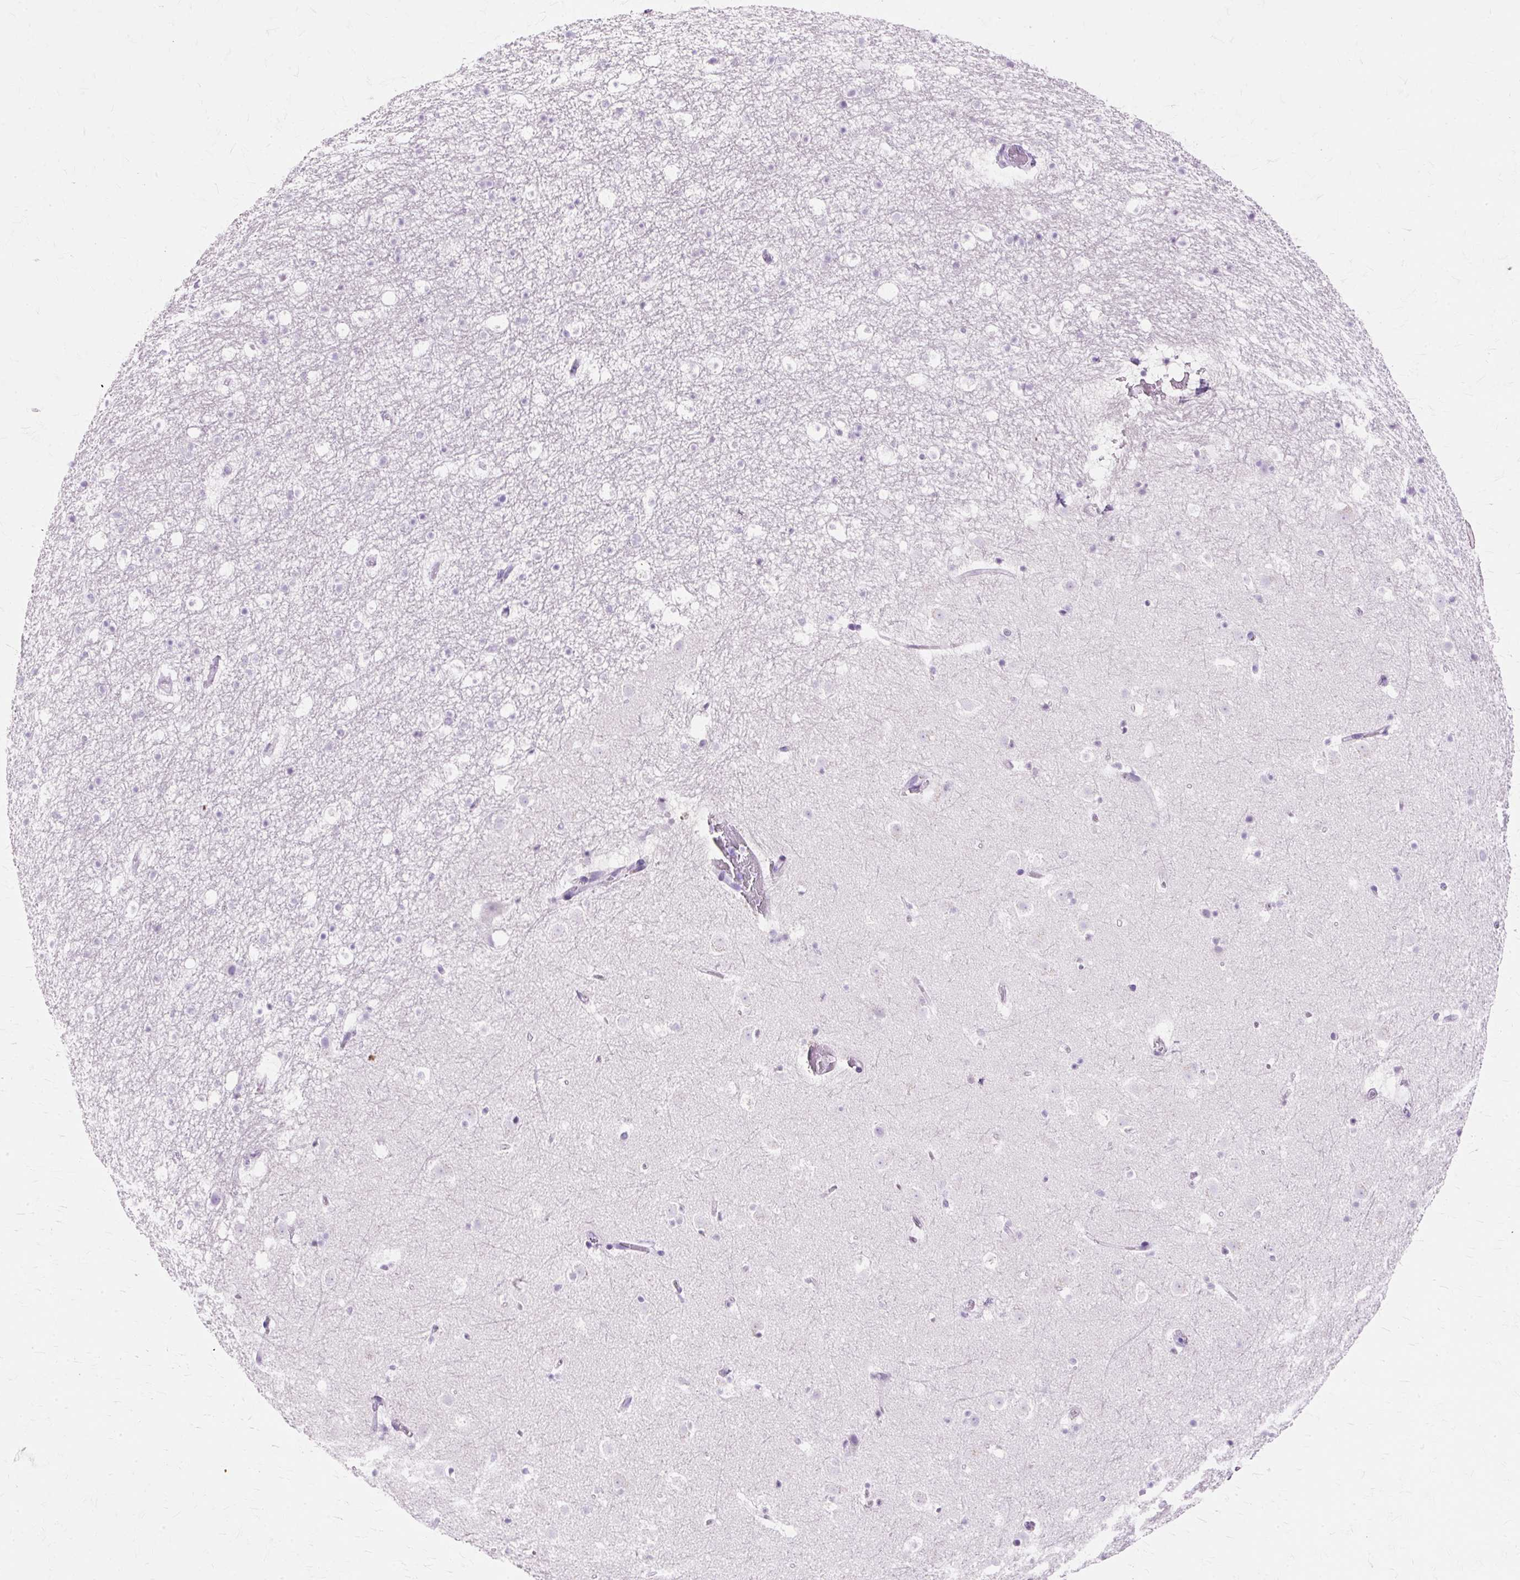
{"staining": {"intensity": "negative", "quantity": "none", "location": "none"}, "tissue": "caudate", "cell_type": "Glial cells", "image_type": "normal", "snomed": [{"axis": "morphology", "description": "Normal tissue, NOS"}, {"axis": "topography", "description": "Lateral ventricle wall"}], "caption": "An immunohistochemistry (IHC) histopathology image of benign caudate is shown. There is no staining in glial cells of caudate.", "gene": "DEFA1B", "patient": {"sex": "male", "age": 37}}